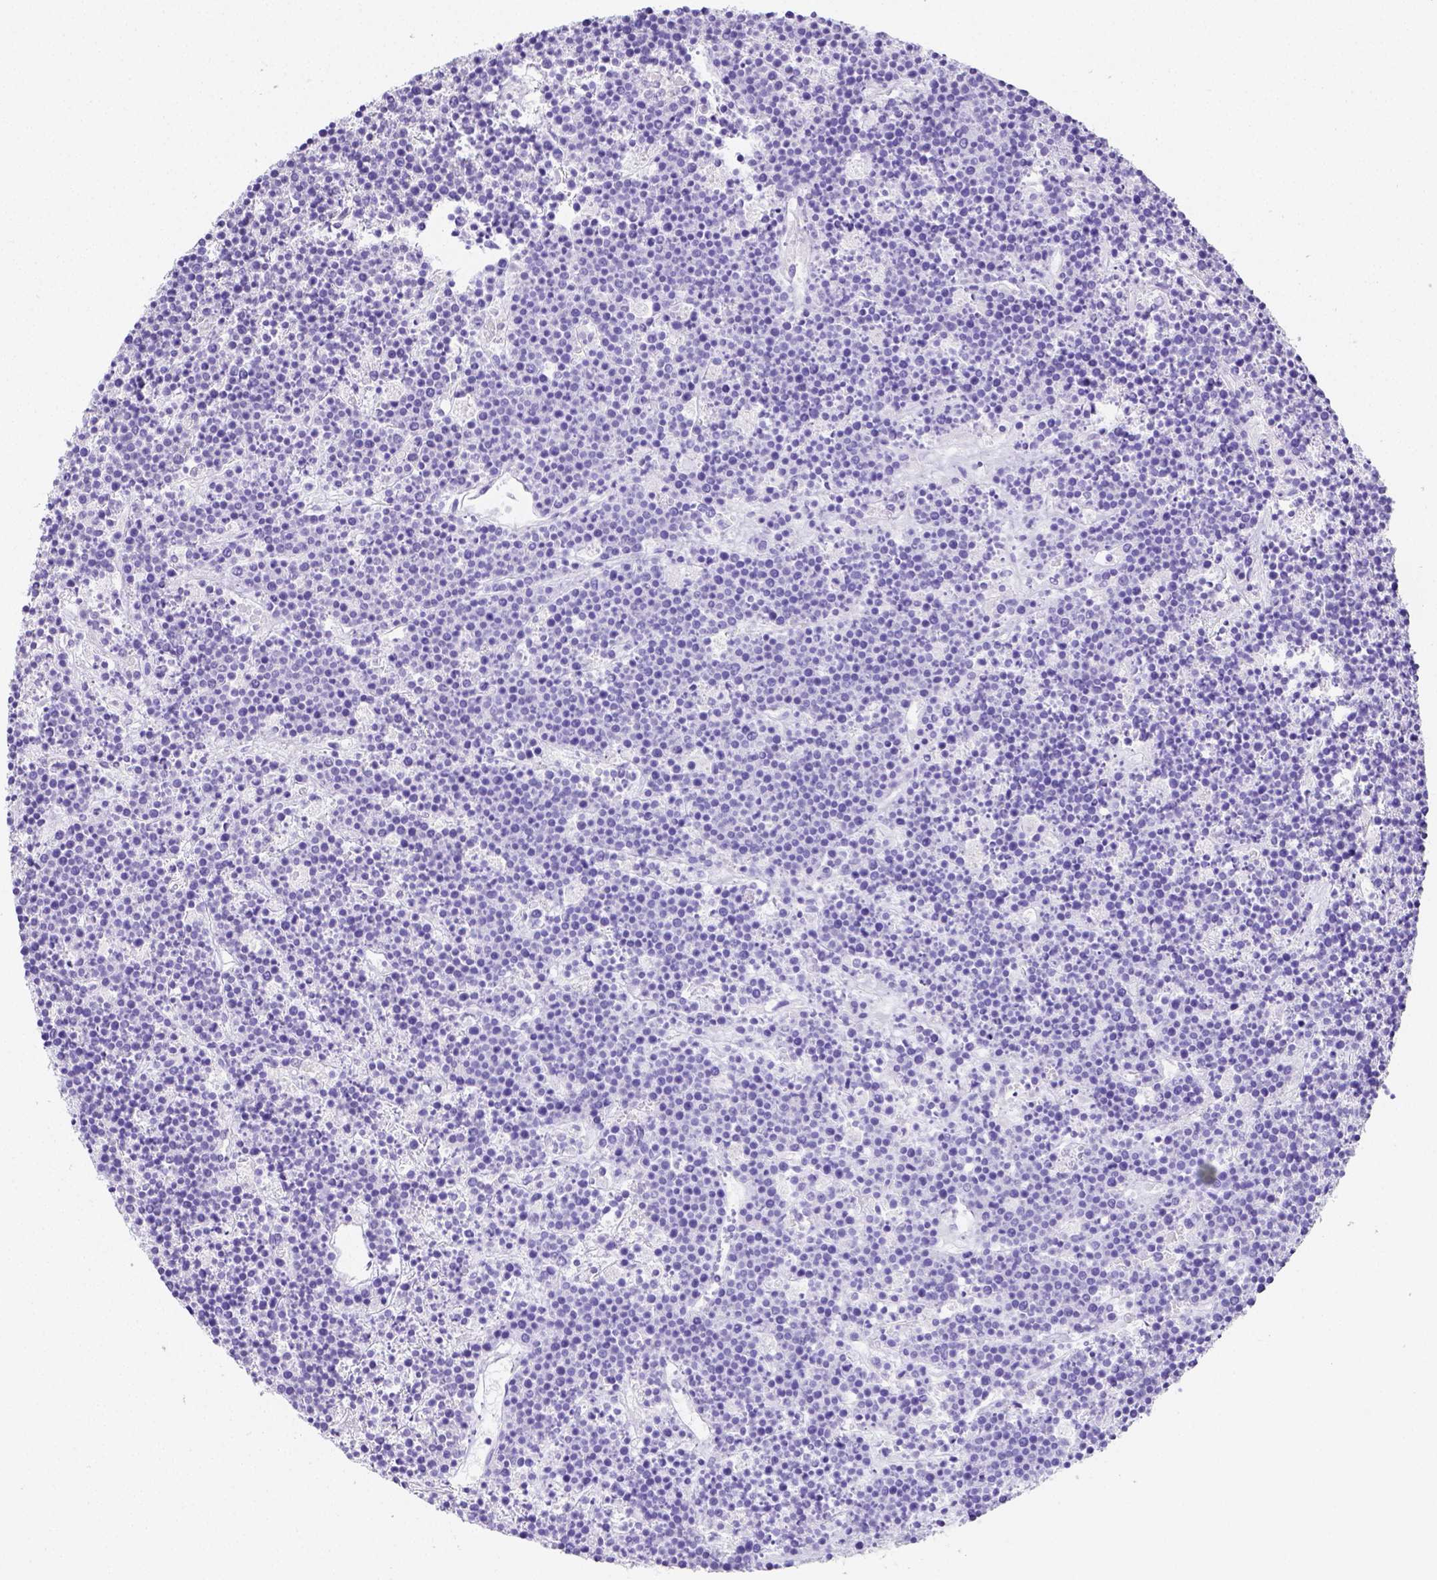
{"staining": {"intensity": "negative", "quantity": "none", "location": "none"}, "tissue": "lymphoma", "cell_type": "Tumor cells", "image_type": "cancer", "snomed": [{"axis": "morphology", "description": "Malignant lymphoma, non-Hodgkin's type, High grade"}, {"axis": "topography", "description": "Ovary"}], "caption": "Human malignant lymphoma, non-Hodgkin's type (high-grade) stained for a protein using immunohistochemistry (IHC) demonstrates no positivity in tumor cells.", "gene": "ARHGAP36", "patient": {"sex": "female", "age": 56}}